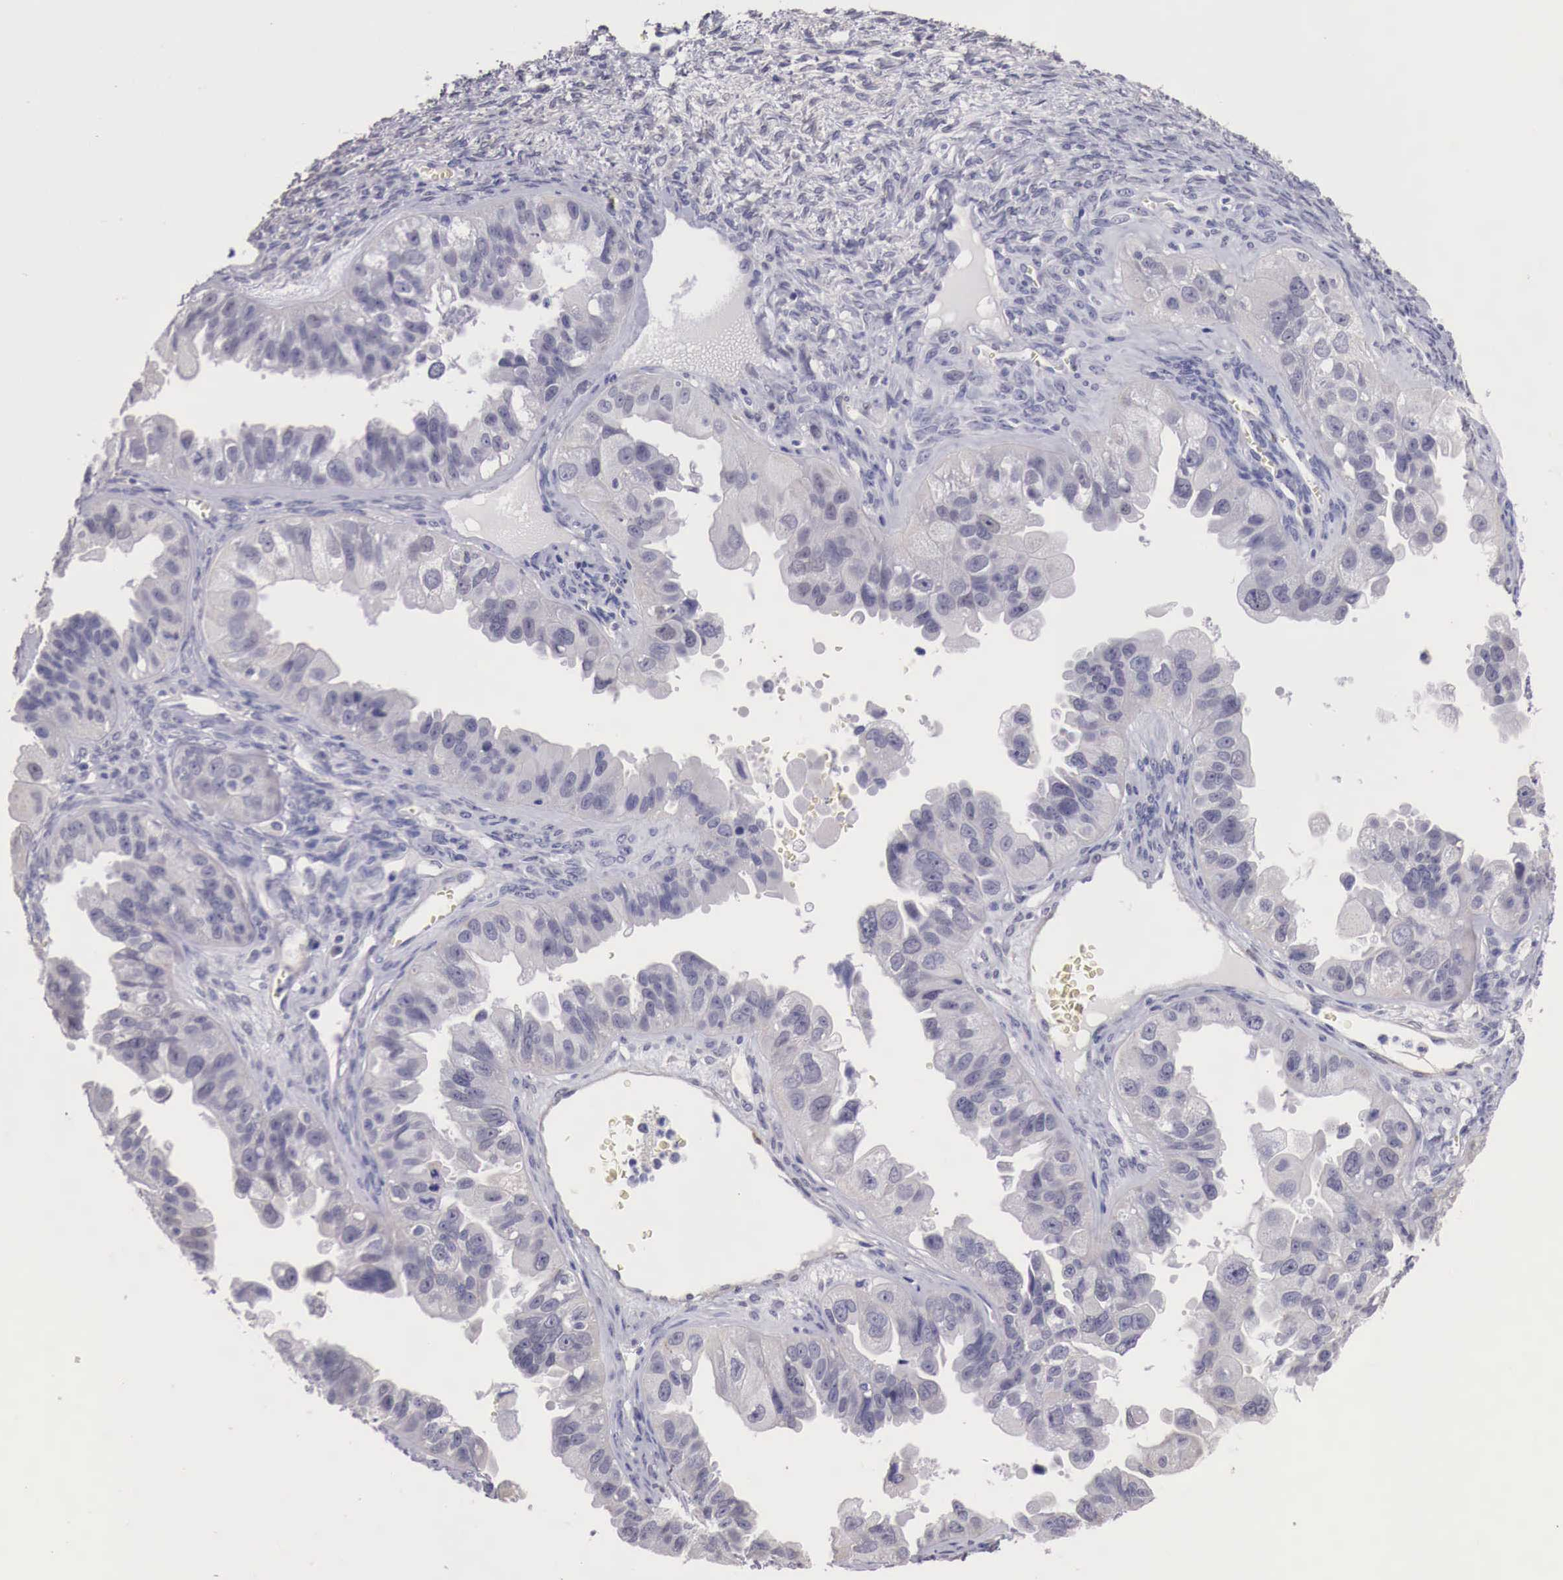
{"staining": {"intensity": "negative", "quantity": "none", "location": "none"}, "tissue": "ovarian cancer", "cell_type": "Tumor cells", "image_type": "cancer", "snomed": [{"axis": "morphology", "description": "Carcinoma, endometroid"}, {"axis": "topography", "description": "Ovary"}], "caption": "Photomicrograph shows no protein positivity in tumor cells of endometroid carcinoma (ovarian) tissue.", "gene": "ENOX2", "patient": {"sex": "female", "age": 85}}